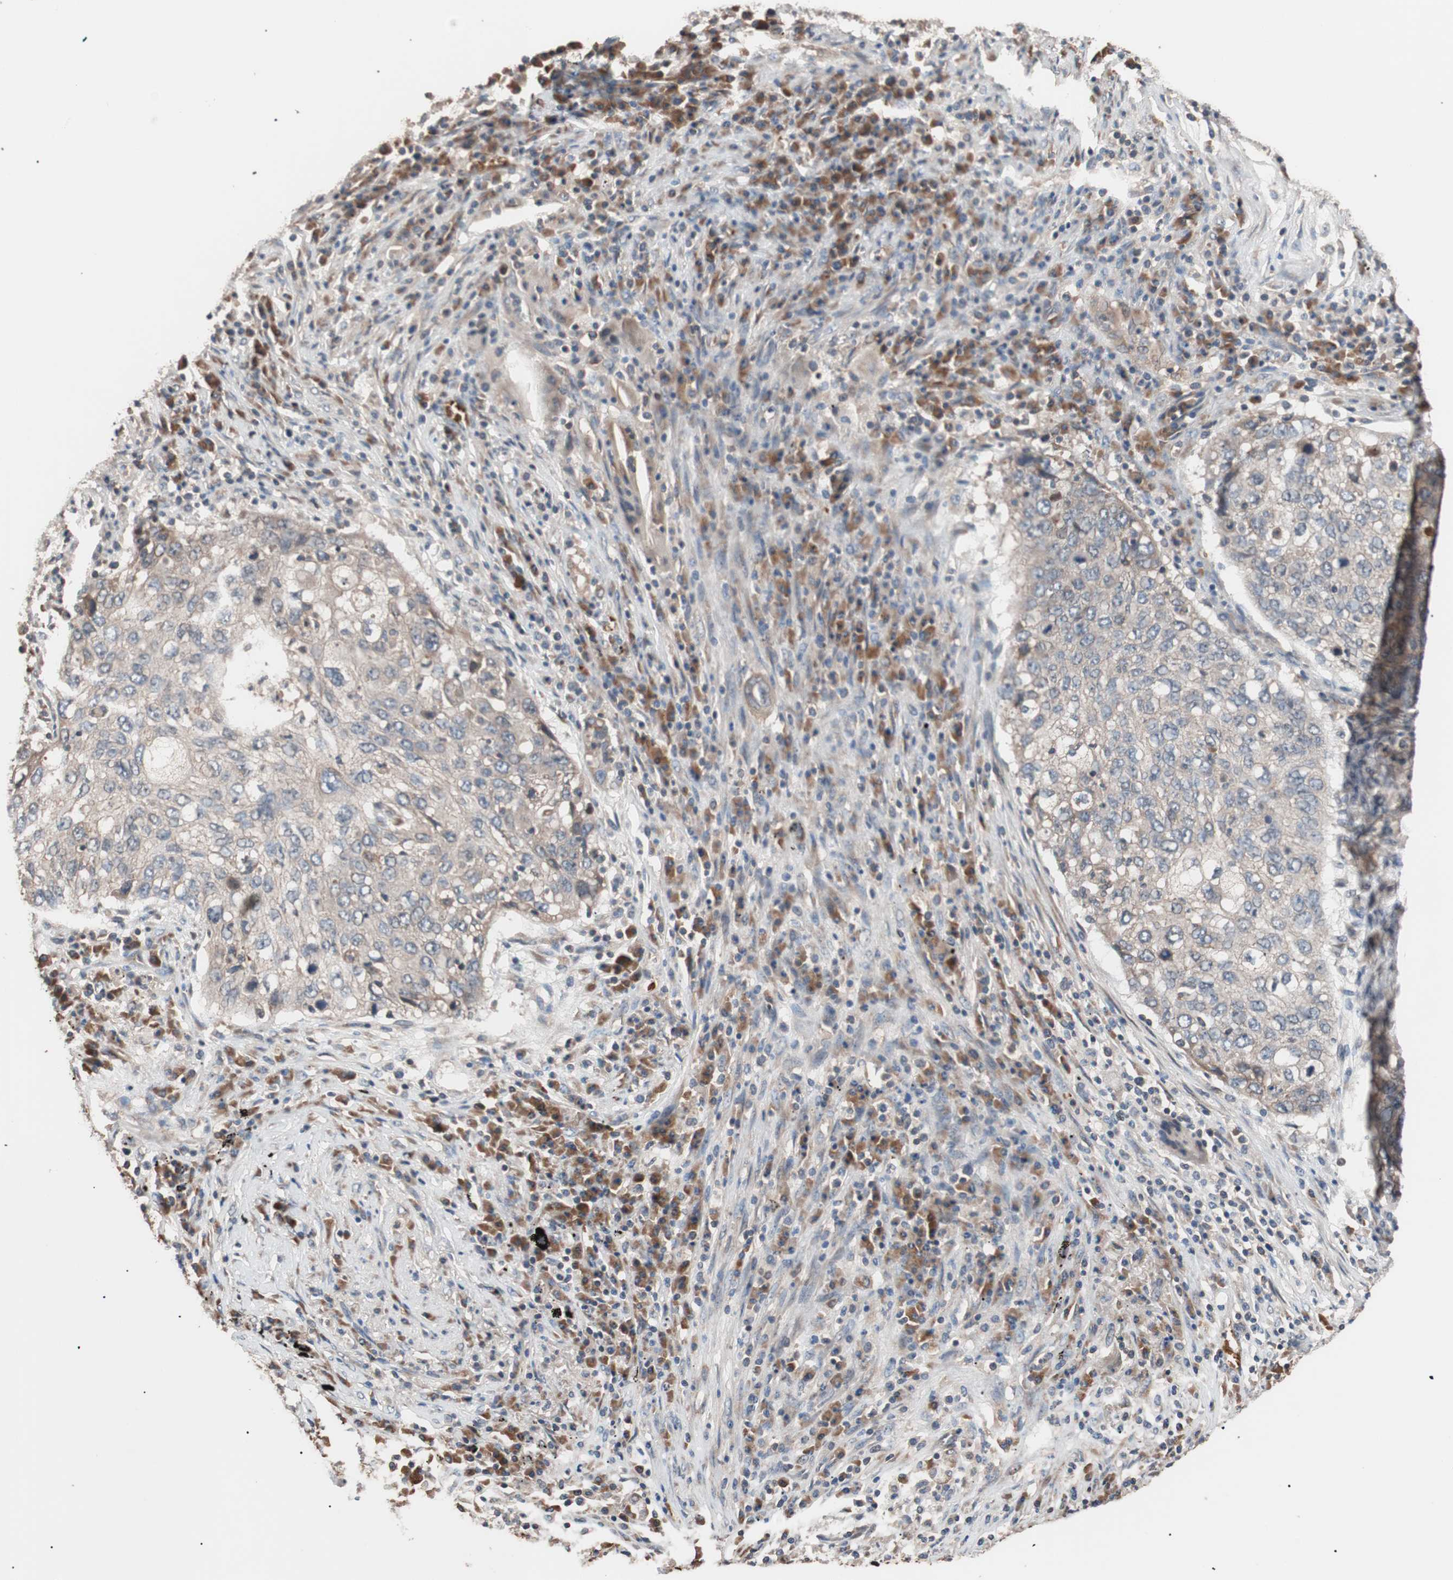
{"staining": {"intensity": "weak", "quantity": ">75%", "location": "cytoplasmic/membranous"}, "tissue": "lung cancer", "cell_type": "Tumor cells", "image_type": "cancer", "snomed": [{"axis": "morphology", "description": "Squamous cell carcinoma, NOS"}, {"axis": "topography", "description": "Lung"}], "caption": "A brown stain labels weak cytoplasmic/membranous expression of a protein in lung squamous cell carcinoma tumor cells. The staining is performed using DAB brown chromogen to label protein expression. The nuclei are counter-stained blue using hematoxylin.", "gene": "GLYCTK", "patient": {"sex": "female", "age": 63}}